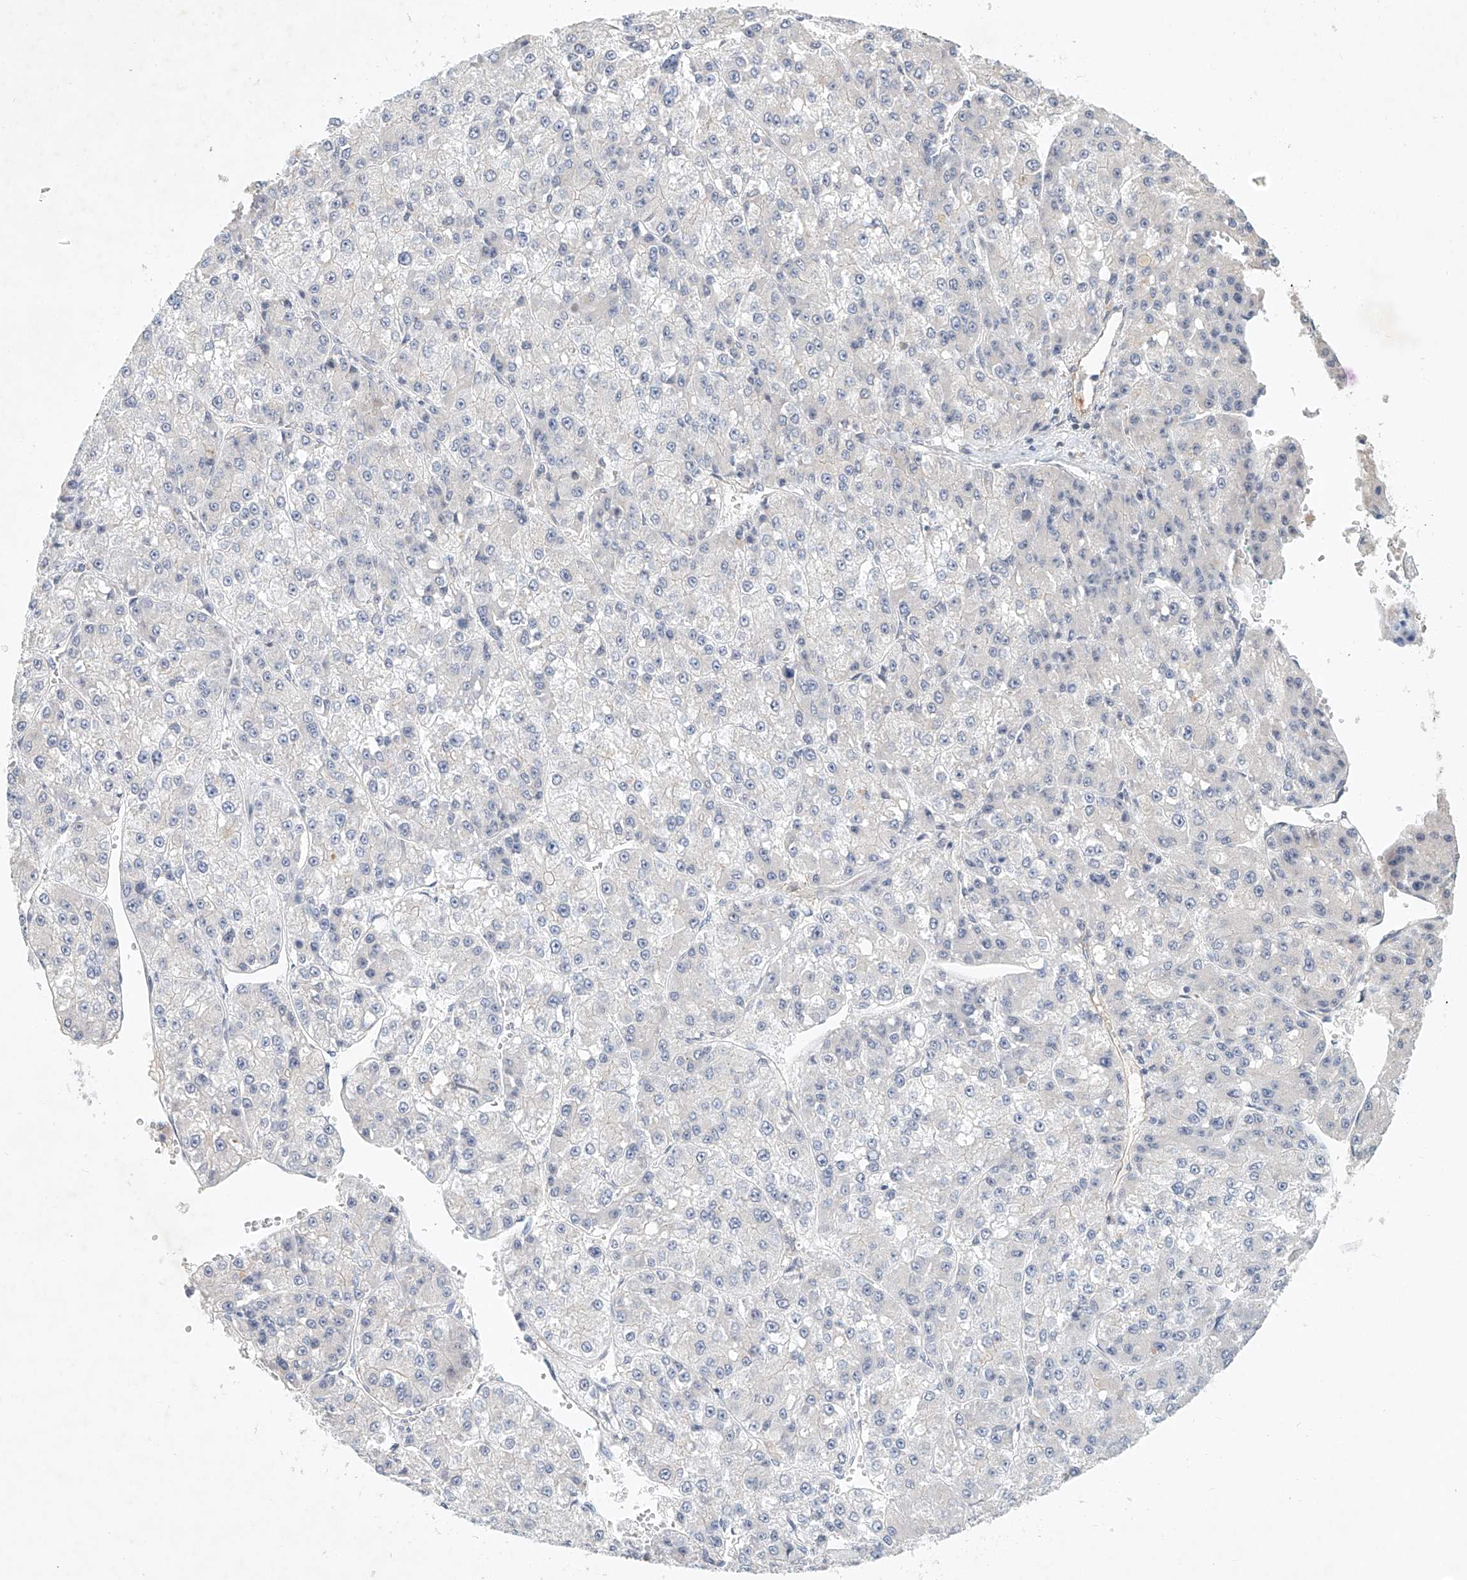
{"staining": {"intensity": "negative", "quantity": "none", "location": "none"}, "tissue": "liver cancer", "cell_type": "Tumor cells", "image_type": "cancer", "snomed": [{"axis": "morphology", "description": "Carcinoma, Hepatocellular, NOS"}, {"axis": "topography", "description": "Liver"}], "caption": "Immunohistochemical staining of liver cancer exhibits no significant expression in tumor cells.", "gene": "CARMIL1", "patient": {"sex": "female", "age": 73}}